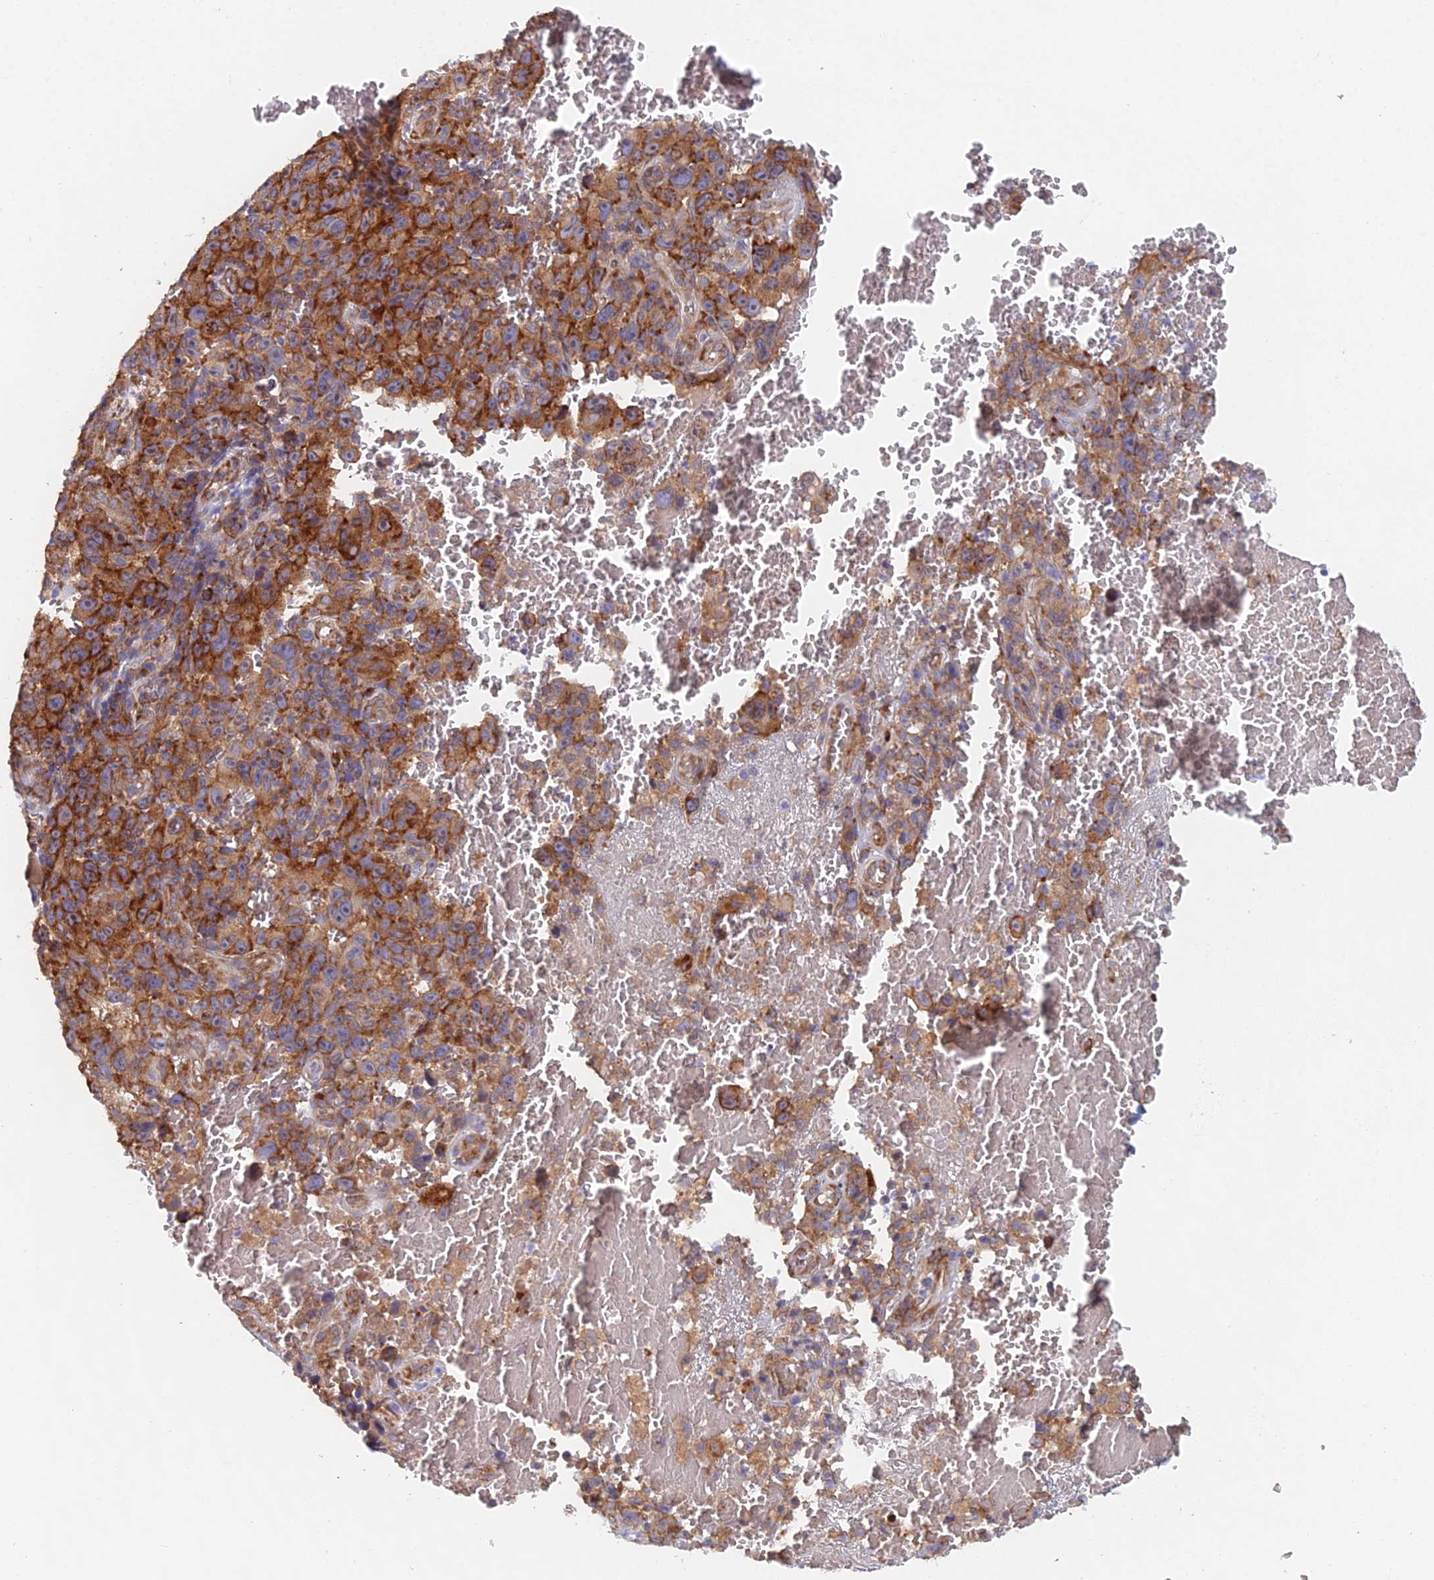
{"staining": {"intensity": "strong", "quantity": "25%-75%", "location": "cytoplasmic/membranous"}, "tissue": "melanoma", "cell_type": "Tumor cells", "image_type": "cancer", "snomed": [{"axis": "morphology", "description": "Malignant melanoma, NOS"}, {"axis": "topography", "description": "Skin"}], "caption": "A brown stain shows strong cytoplasmic/membranous positivity of a protein in human melanoma tumor cells.", "gene": "ELOF1", "patient": {"sex": "female", "age": 82}}